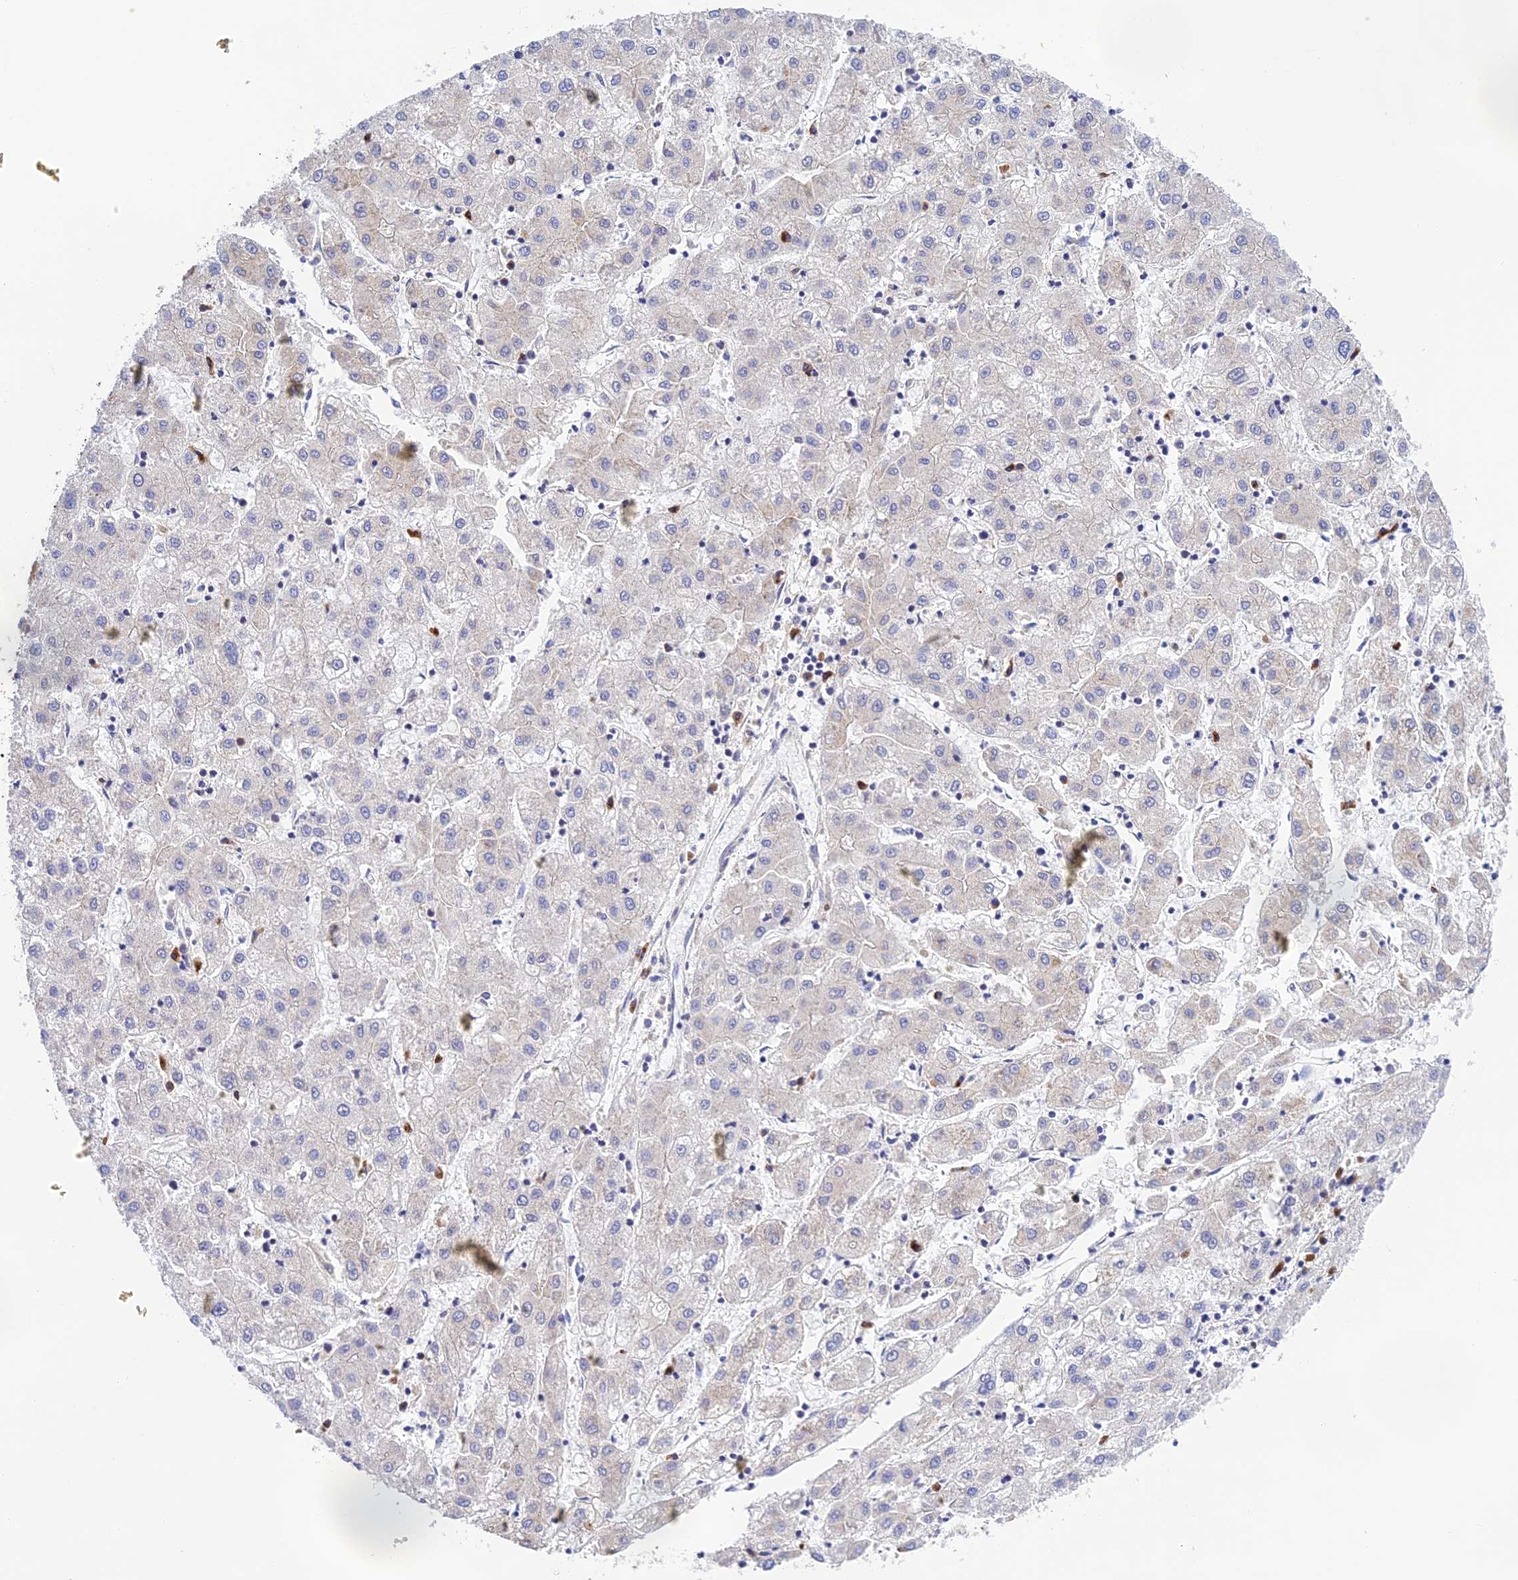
{"staining": {"intensity": "negative", "quantity": "none", "location": "none"}, "tissue": "liver cancer", "cell_type": "Tumor cells", "image_type": "cancer", "snomed": [{"axis": "morphology", "description": "Carcinoma, Hepatocellular, NOS"}, {"axis": "topography", "description": "Liver"}], "caption": "The micrograph demonstrates no staining of tumor cells in liver hepatocellular carcinoma.", "gene": "SNX17", "patient": {"sex": "male", "age": 72}}